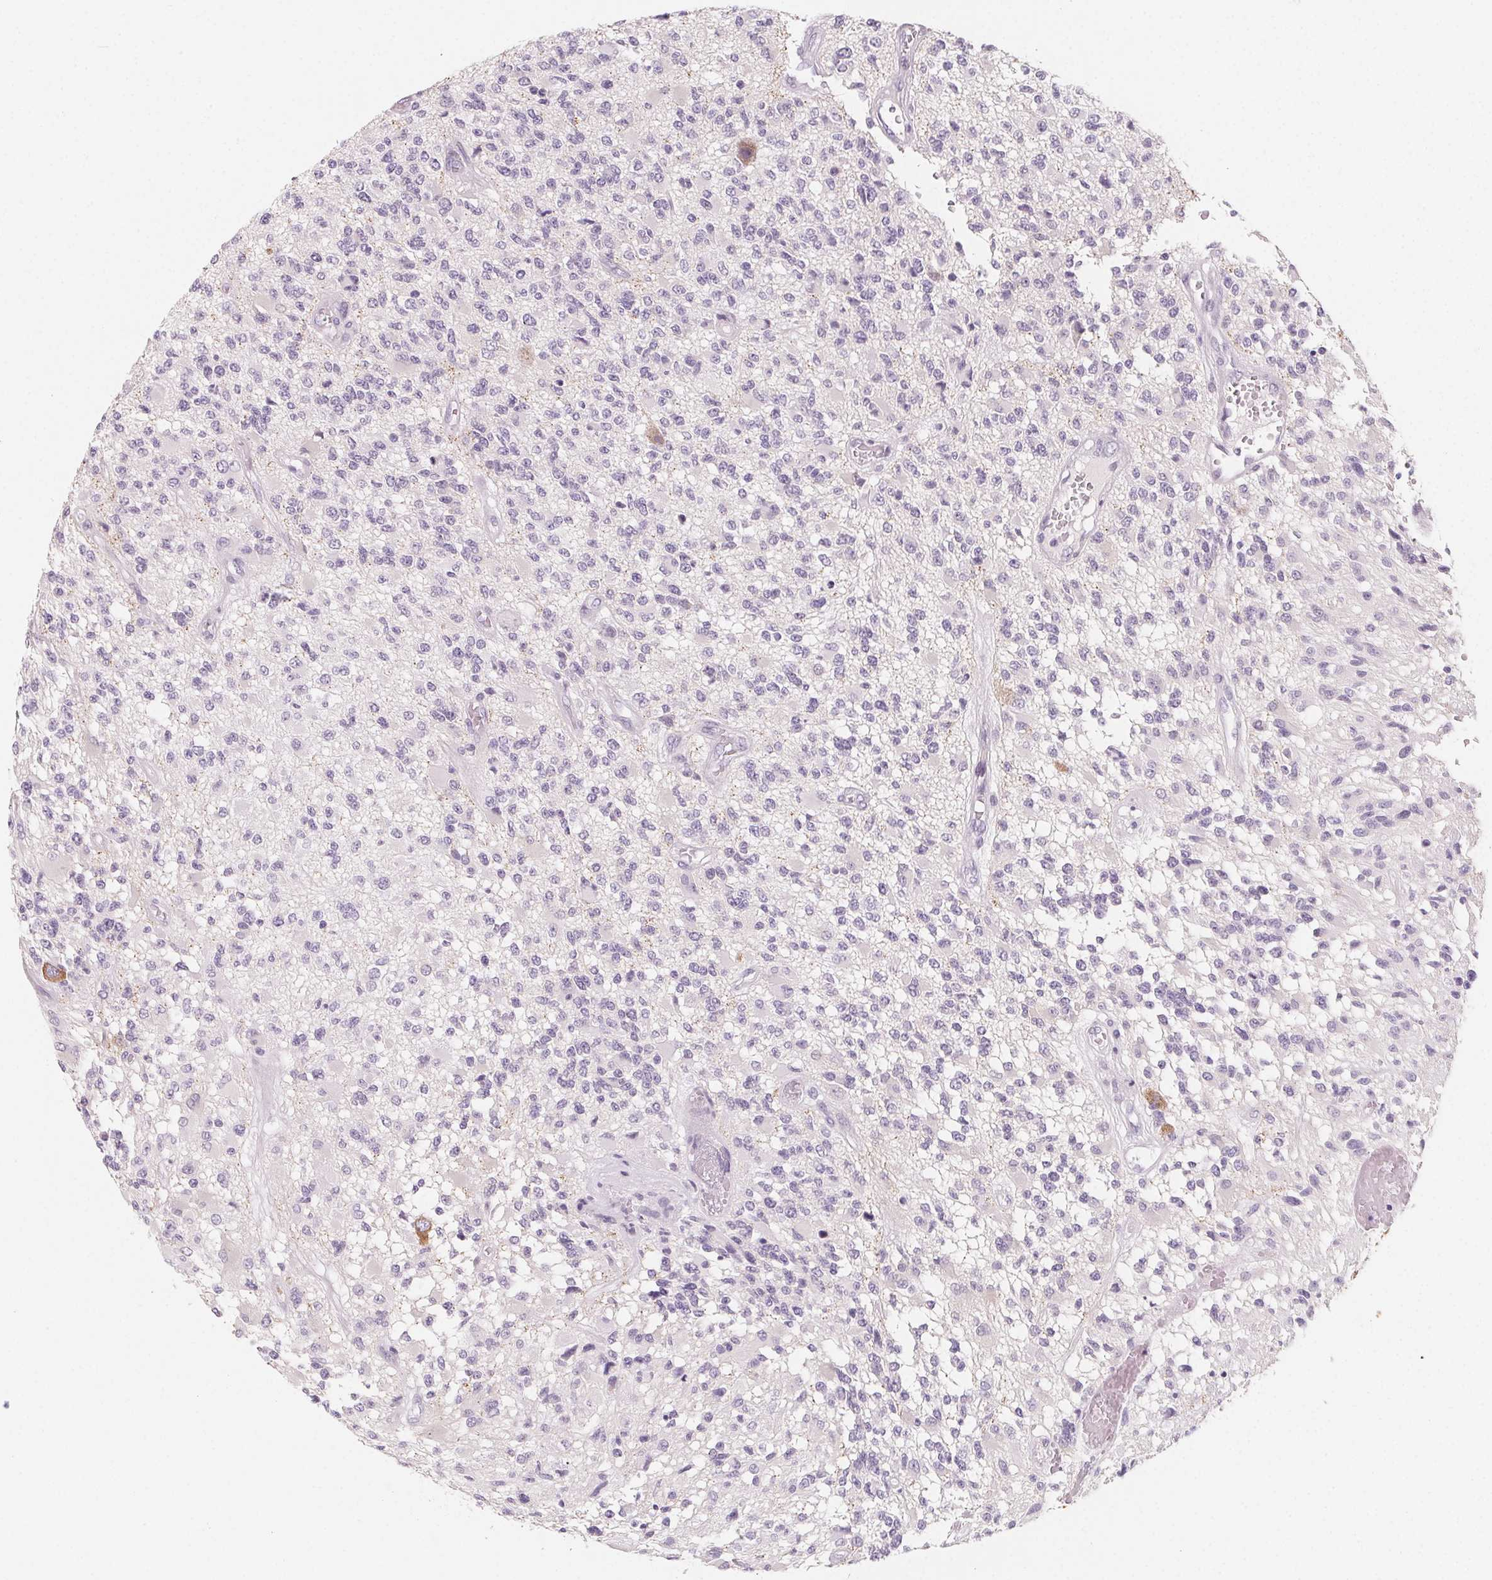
{"staining": {"intensity": "negative", "quantity": "none", "location": "none"}, "tissue": "glioma", "cell_type": "Tumor cells", "image_type": "cancer", "snomed": [{"axis": "morphology", "description": "Glioma, malignant, High grade"}, {"axis": "topography", "description": "Brain"}], "caption": "This photomicrograph is of malignant high-grade glioma stained with immunohistochemistry (IHC) to label a protein in brown with the nuclei are counter-stained blue. There is no positivity in tumor cells.", "gene": "SH3GL2", "patient": {"sex": "female", "age": 63}}